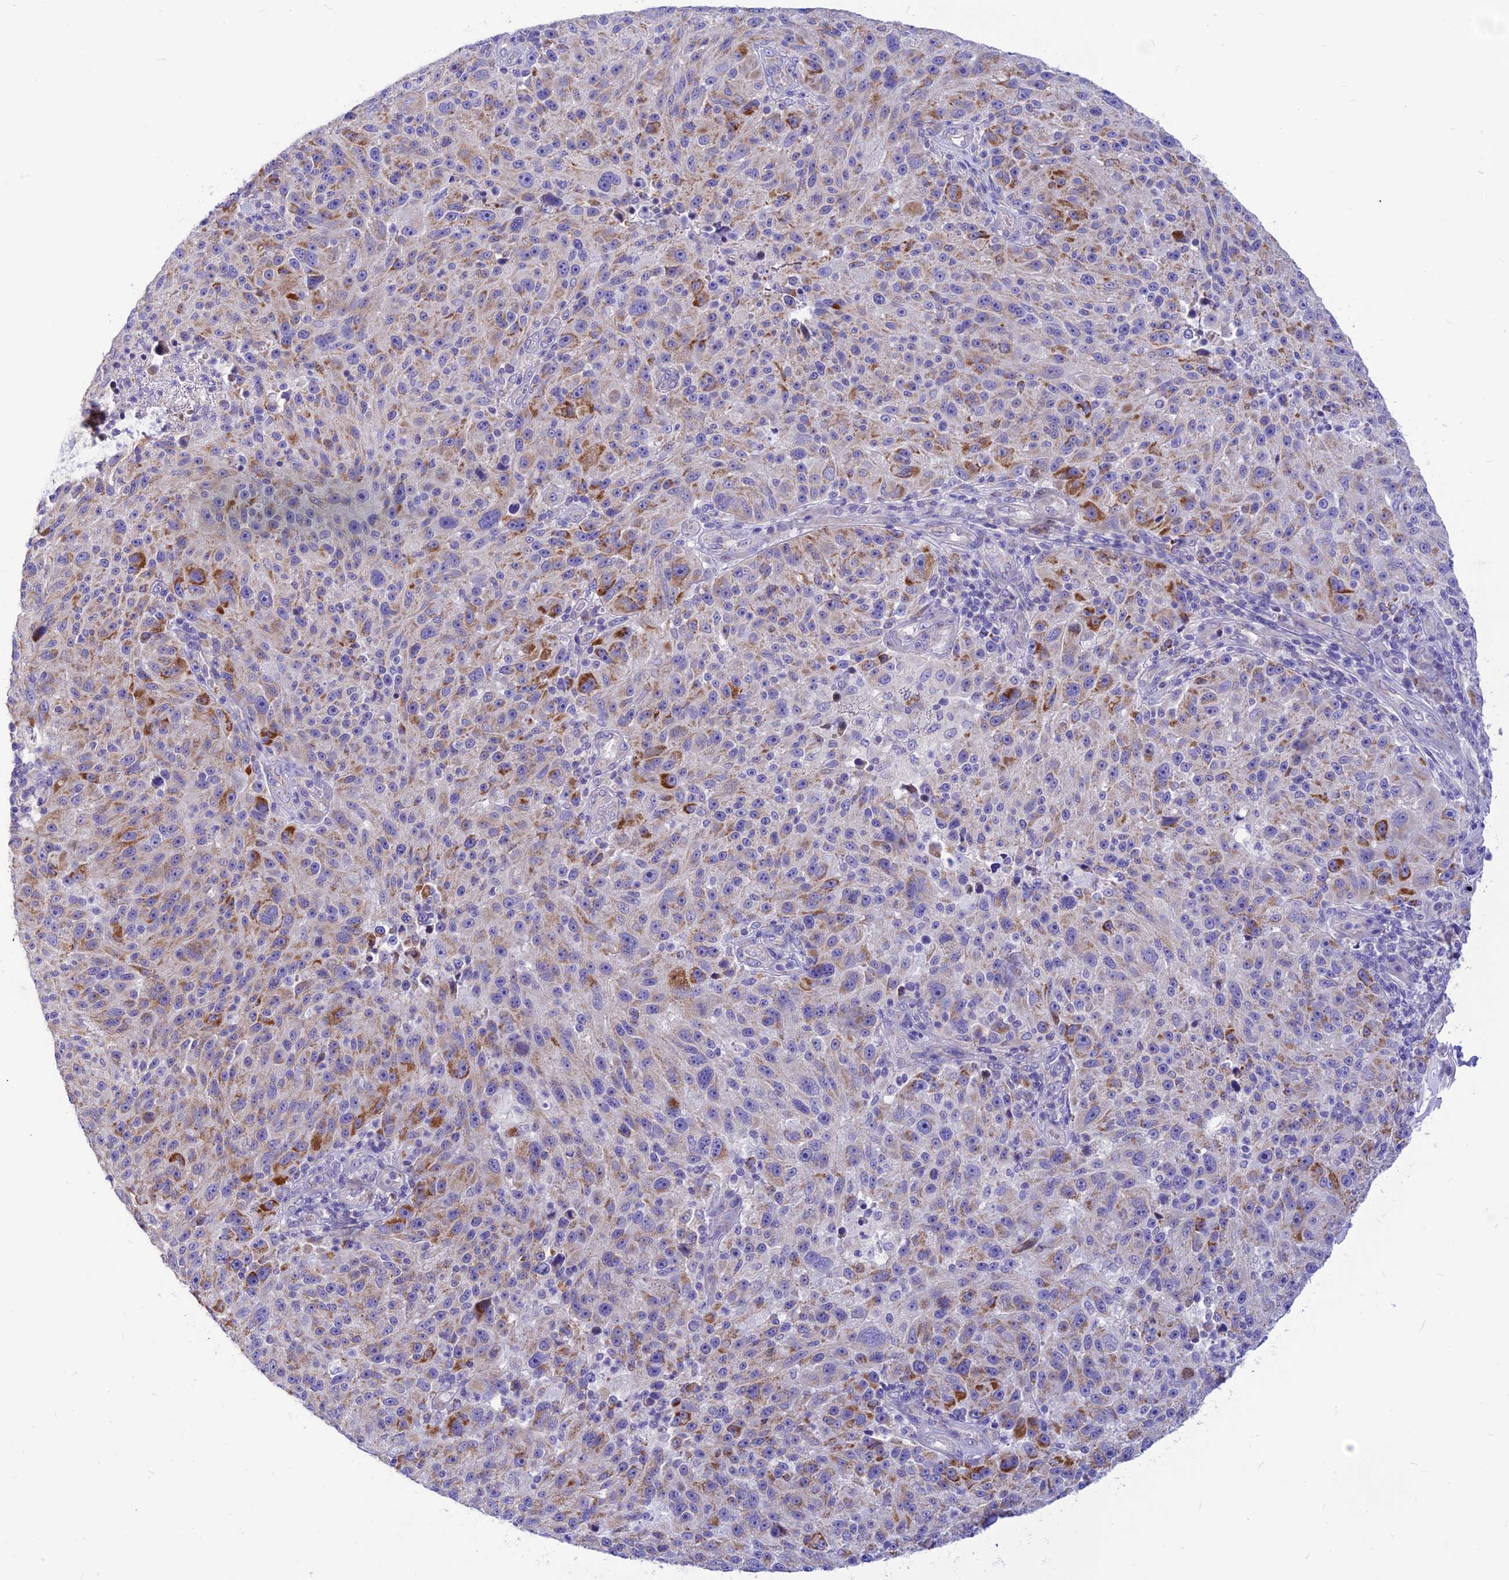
{"staining": {"intensity": "moderate", "quantity": "<25%", "location": "cytoplasmic/membranous"}, "tissue": "melanoma", "cell_type": "Tumor cells", "image_type": "cancer", "snomed": [{"axis": "morphology", "description": "Malignant melanoma, NOS"}, {"axis": "topography", "description": "Skin"}], "caption": "Melanoma tissue demonstrates moderate cytoplasmic/membranous positivity in about <25% of tumor cells, visualized by immunohistochemistry. The protein of interest is stained brown, and the nuclei are stained in blue (DAB IHC with brightfield microscopy, high magnification).", "gene": "FAM186B", "patient": {"sex": "male", "age": 53}}